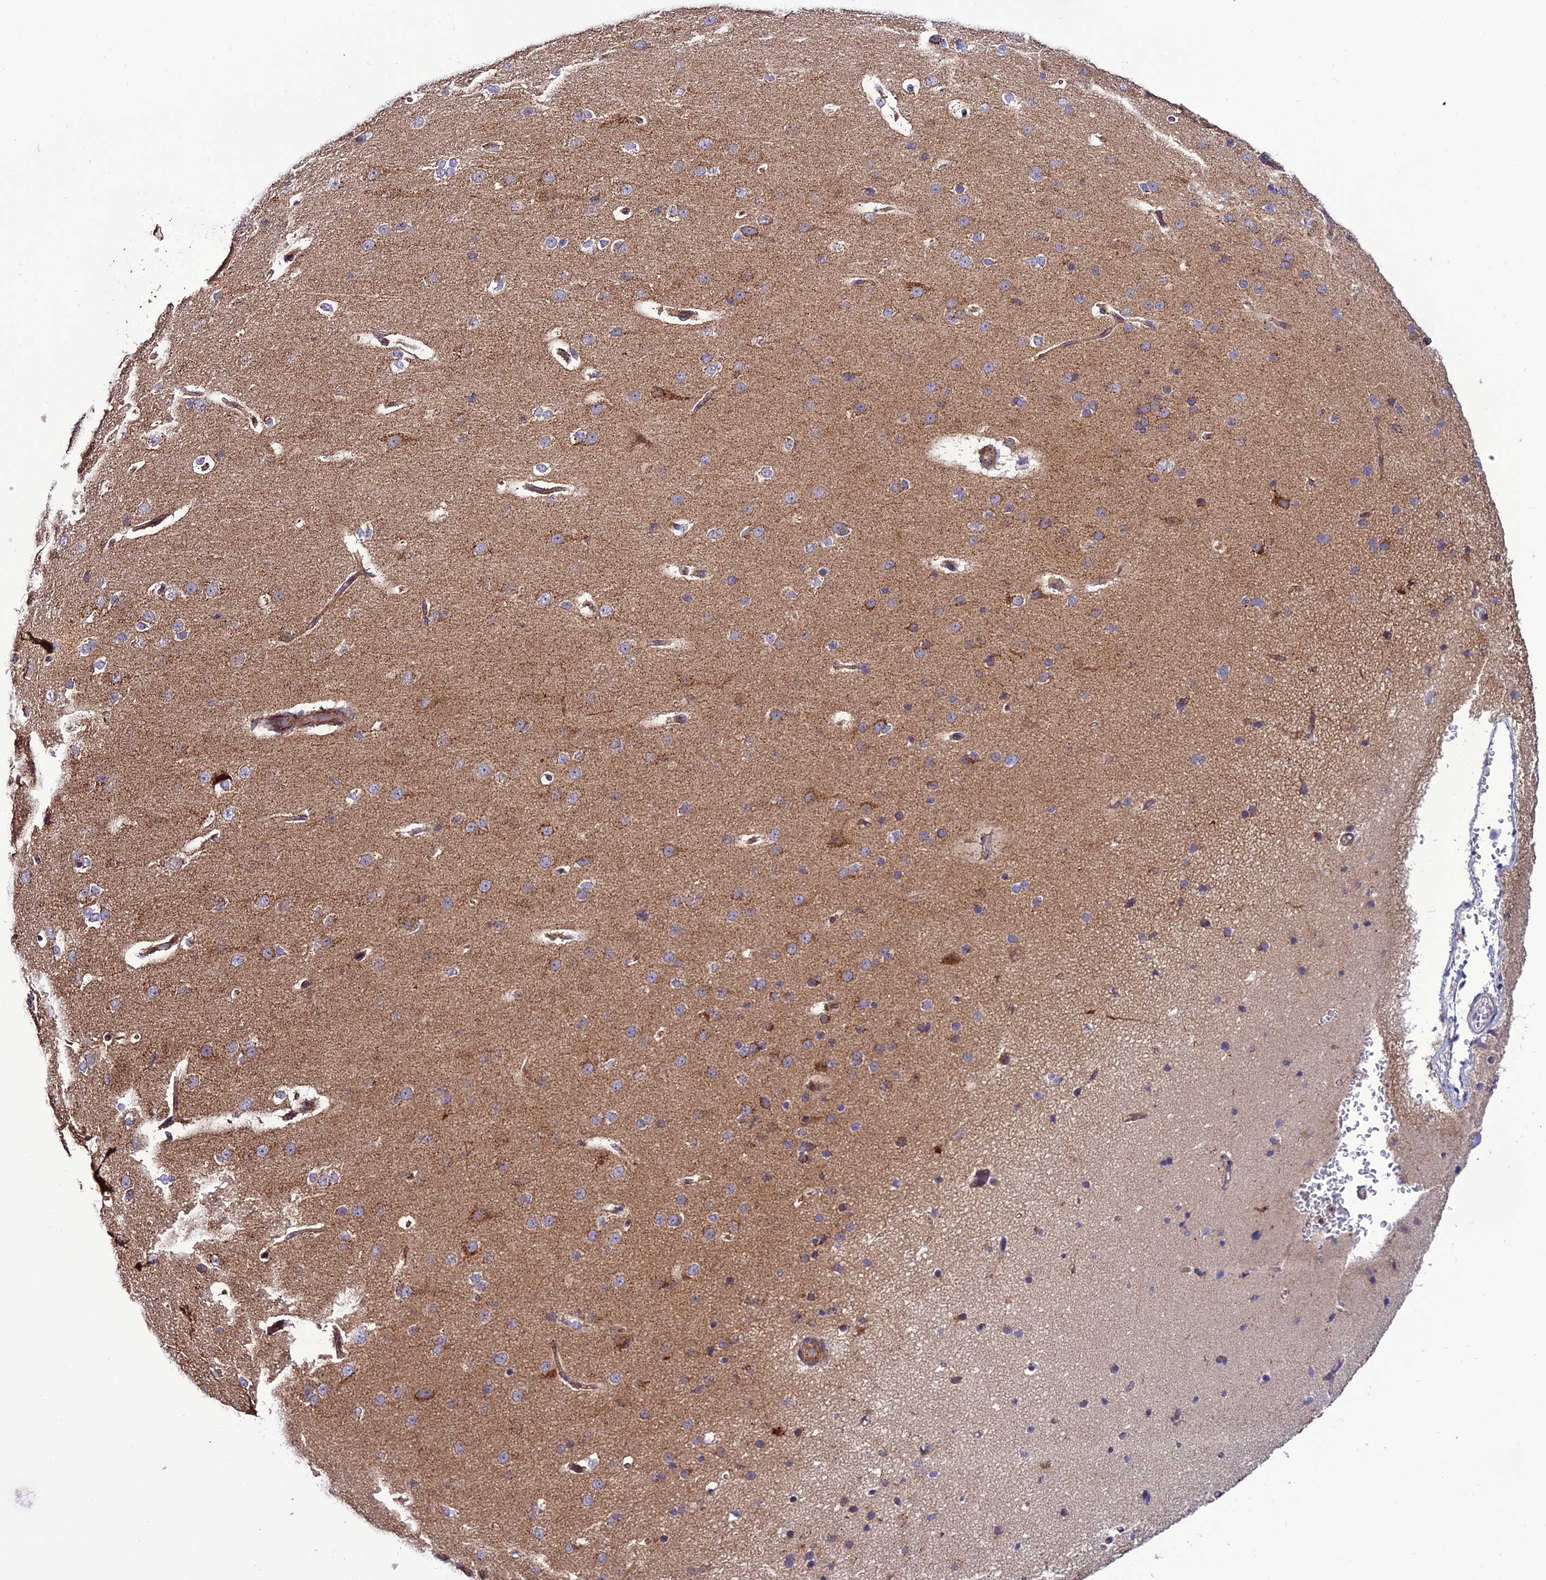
{"staining": {"intensity": "moderate", "quantity": ">75%", "location": "cytoplasmic/membranous"}, "tissue": "cerebral cortex", "cell_type": "Endothelial cells", "image_type": "normal", "snomed": [{"axis": "morphology", "description": "Normal tissue, NOS"}, {"axis": "morphology", "description": "Developmental malformation"}, {"axis": "topography", "description": "Cerebral cortex"}], "caption": "Moderate cytoplasmic/membranous protein staining is present in about >75% of endothelial cells in cerebral cortex. (DAB (3,3'-diaminobenzidine) = brown stain, brightfield microscopy at high magnification).", "gene": "MRPS9", "patient": {"sex": "female", "age": 30}}